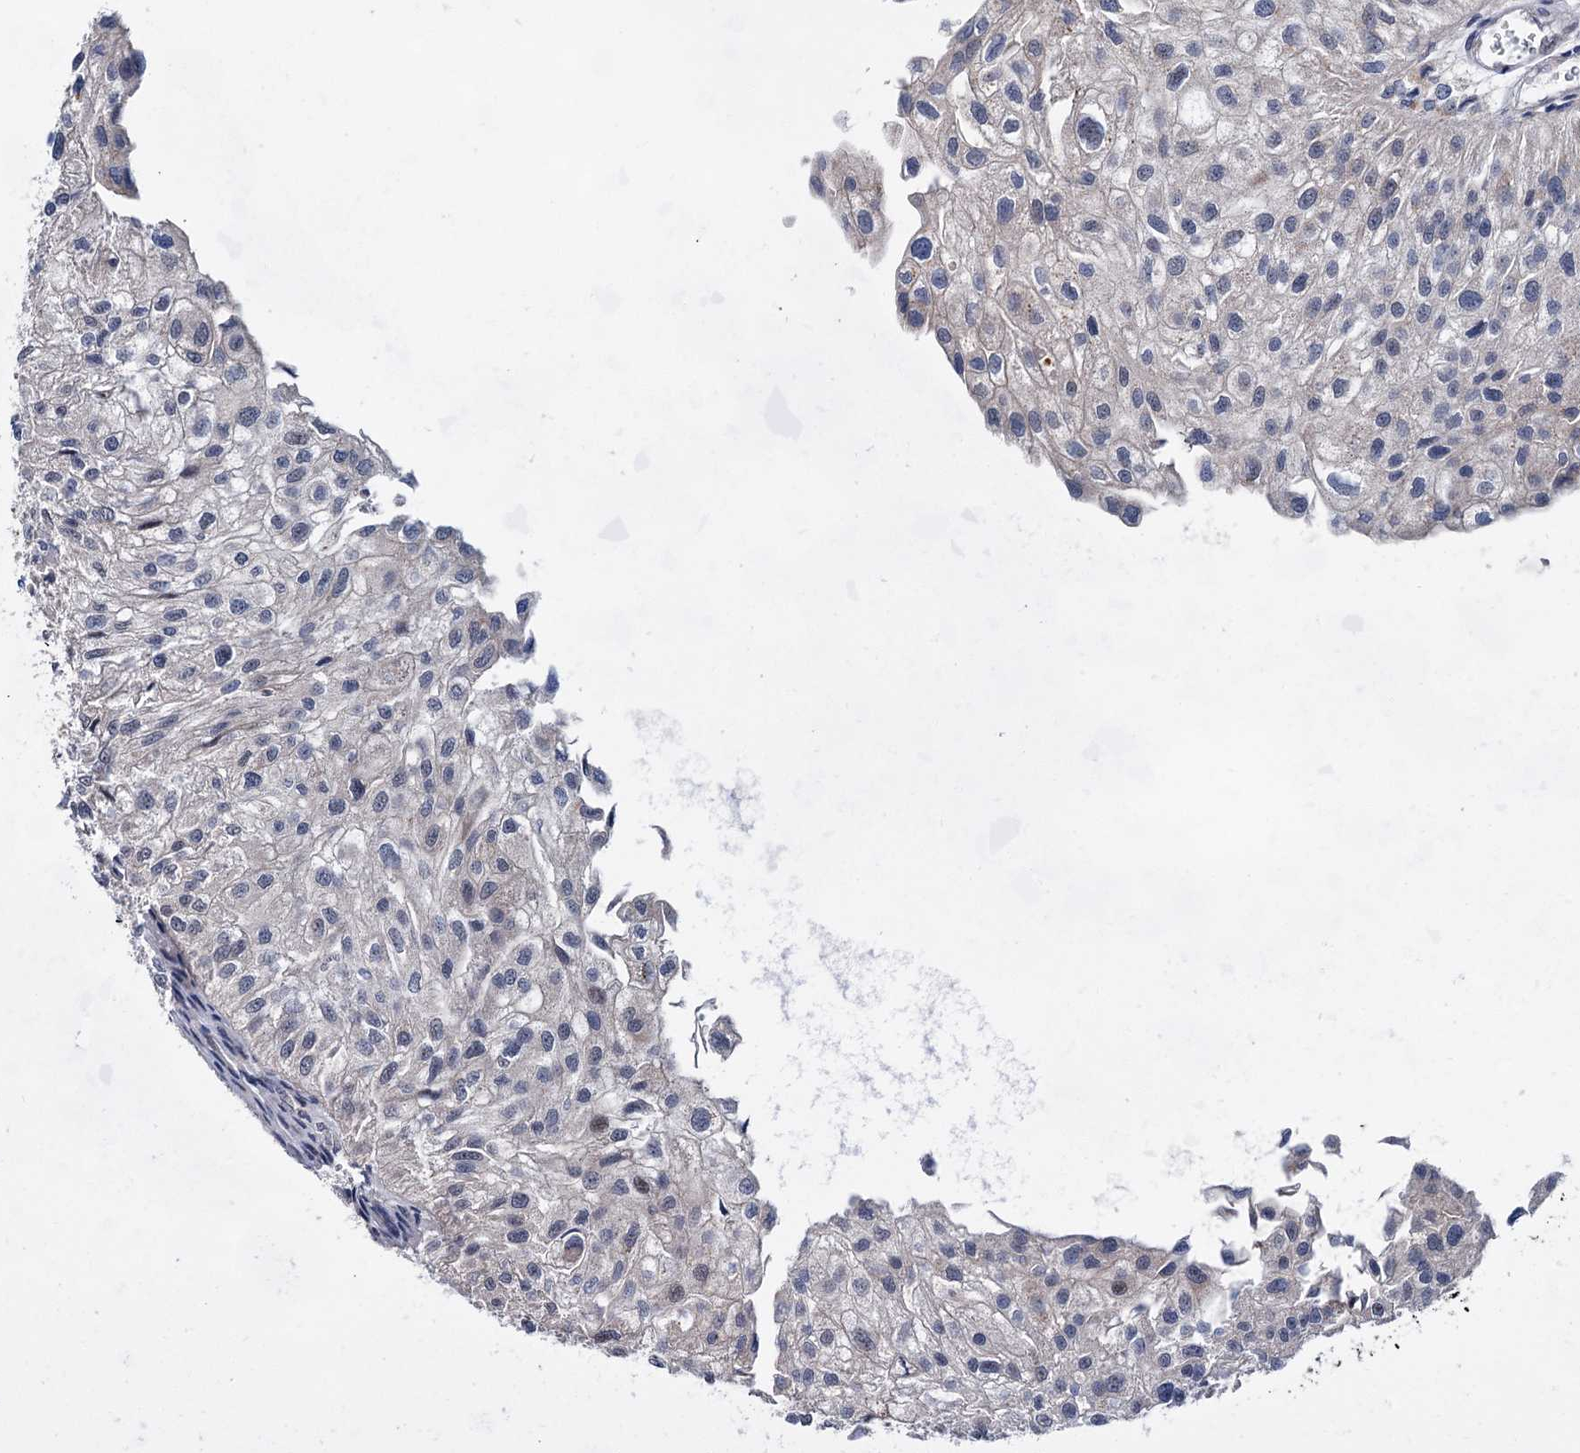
{"staining": {"intensity": "negative", "quantity": "none", "location": "none"}, "tissue": "urothelial cancer", "cell_type": "Tumor cells", "image_type": "cancer", "snomed": [{"axis": "morphology", "description": "Urothelial carcinoma, Low grade"}, {"axis": "topography", "description": "Urinary bladder"}], "caption": "Tumor cells show no significant protein staining in urothelial cancer.", "gene": "MORN3", "patient": {"sex": "female", "age": 89}}